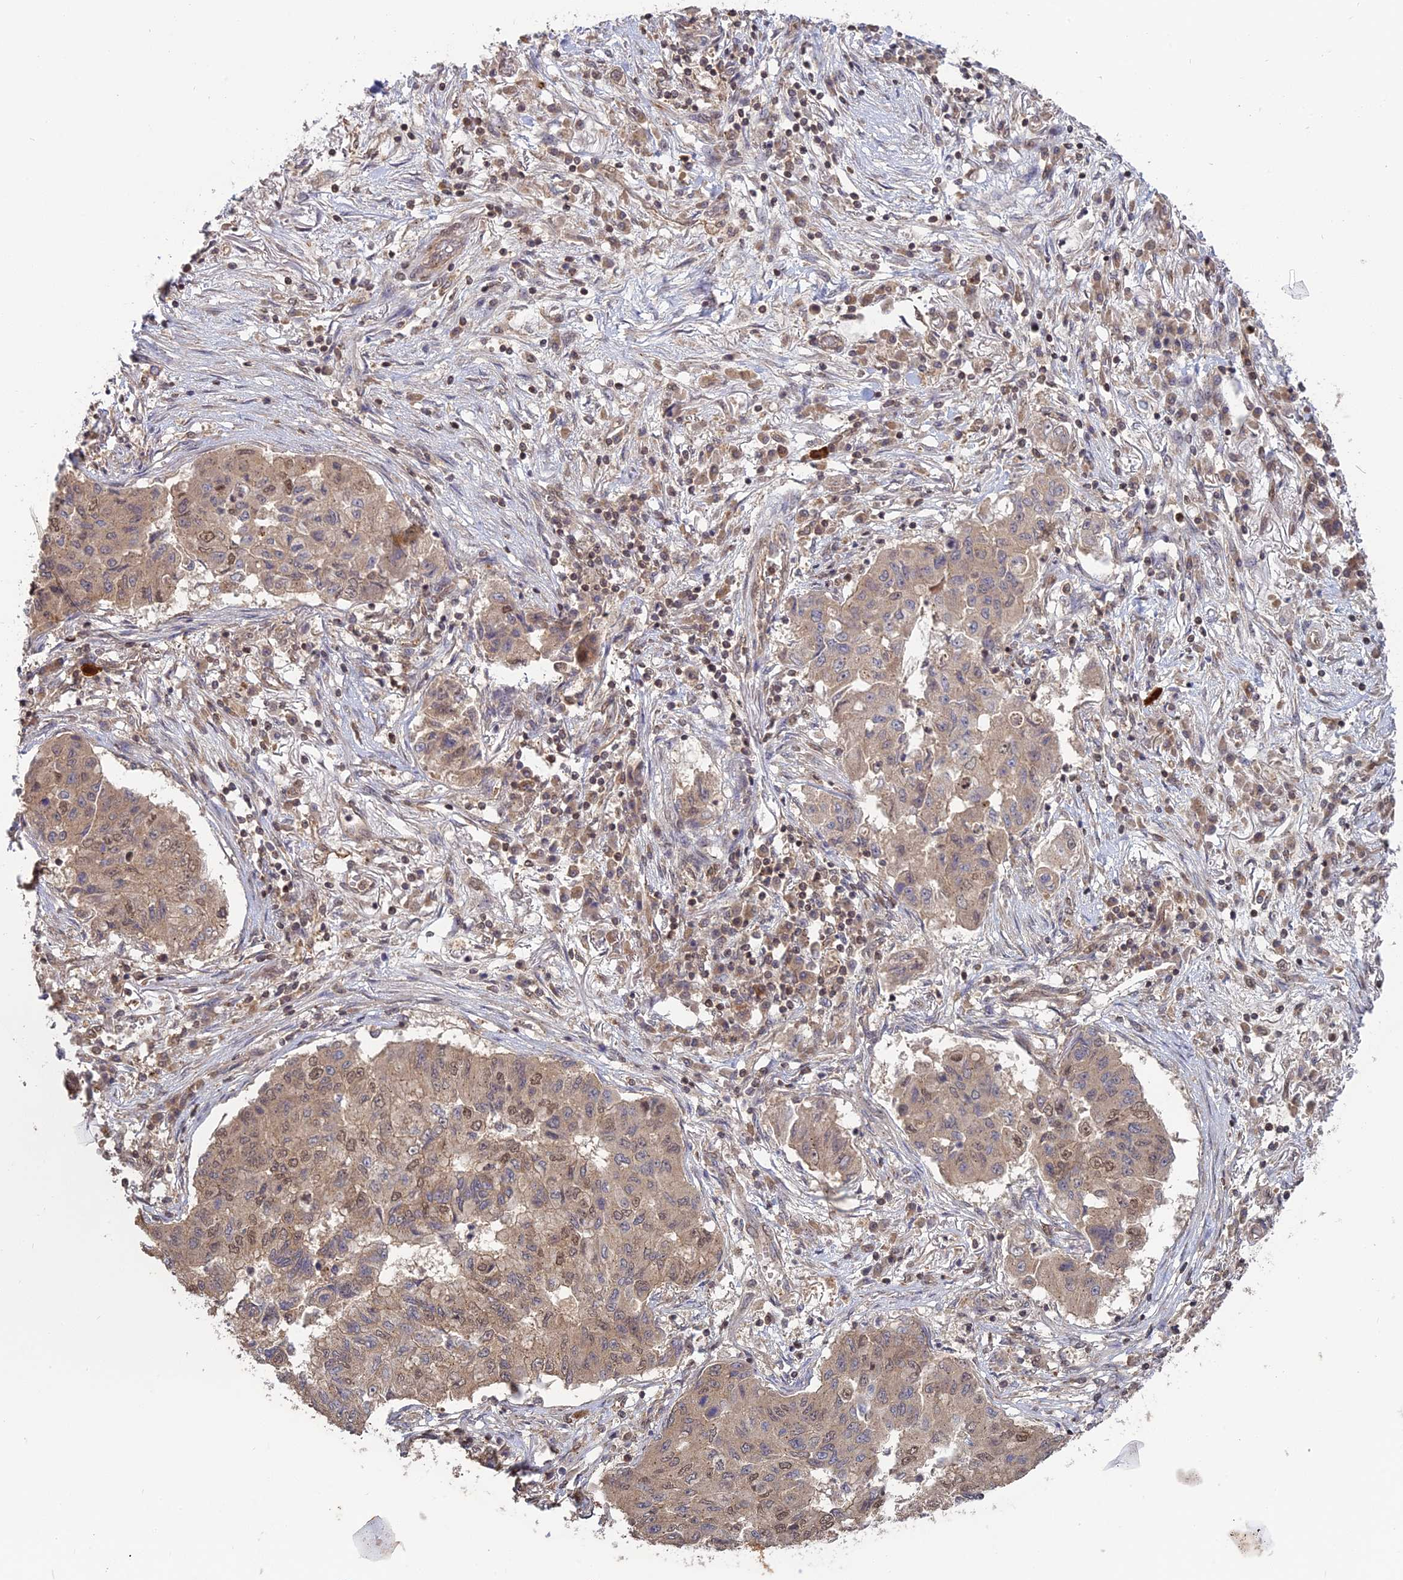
{"staining": {"intensity": "weak", "quantity": ">75%", "location": "cytoplasmic/membranous,nuclear"}, "tissue": "lung cancer", "cell_type": "Tumor cells", "image_type": "cancer", "snomed": [{"axis": "morphology", "description": "Squamous cell carcinoma, NOS"}, {"axis": "topography", "description": "Lung"}], "caption": "Lung cancer (squamous cell carcinoma) stained with immunohistochemistry shows weak cytoplasmic/membranous and nuclear expression in approximately >75% of tumor cells.", "gene": "PKIG", "patient": {"sex": "male", "age": 74}}